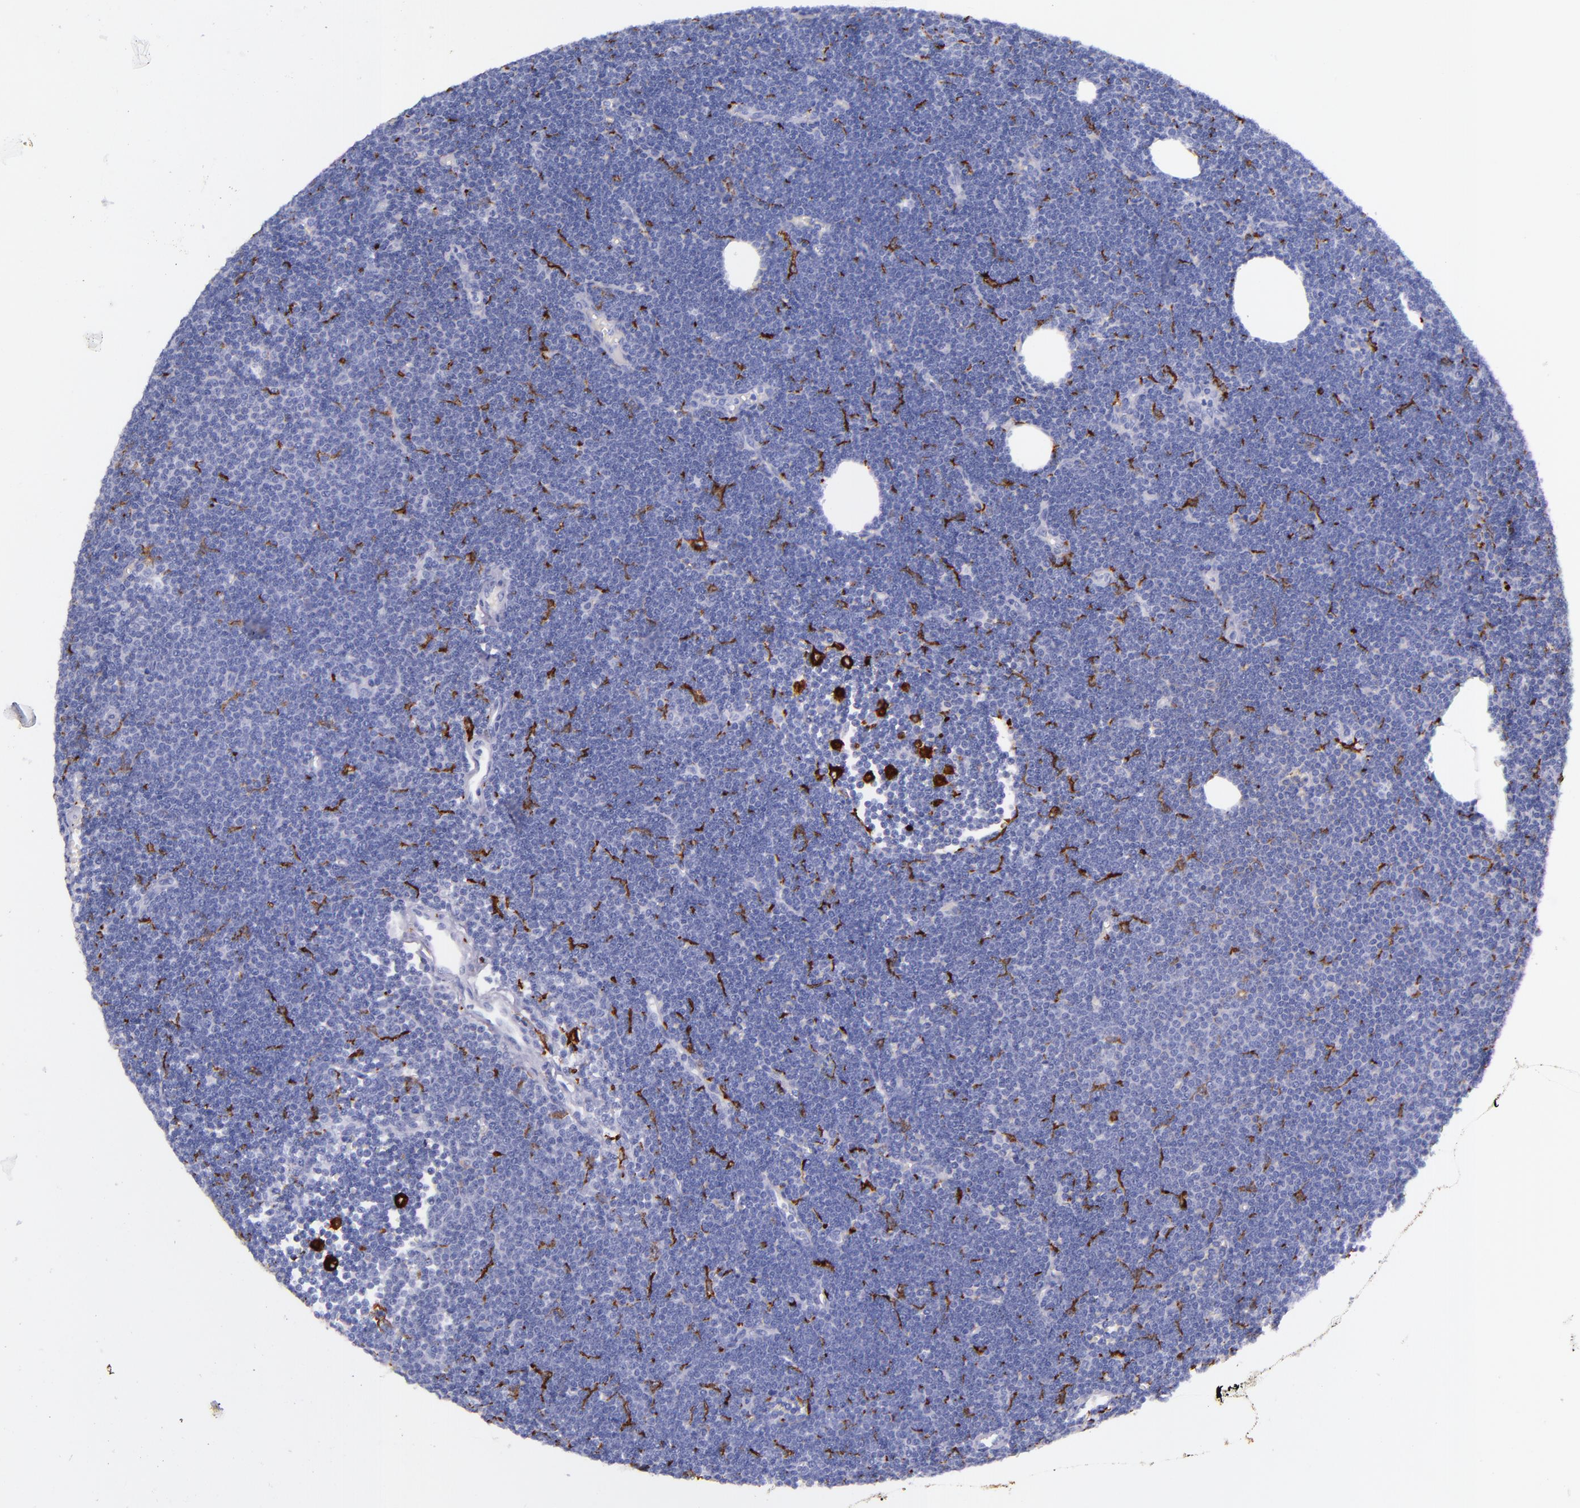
{"staining": {"intensity": "negative", "quantity": "none", "location": "none"}, "tissue": "lymphoma", "cell_type": "Tumor cells", "image_type": "cancer", "snomed": [{"axis": "morphology", "description": "Malignant lymphoma, non-Hodgkin's type, Low grade"}, {"axis": "topography", "description": "Lymph node"}], "caption": "Immunohistochemistry (IHC) of human low-grade malignant lymphoma, non-Hodgkin's type shows no positivity in tumor cells. The staining was performed using DAB to visualize the protein expression in brown, while the nuclei were stained in blue with hematoxylin (Magnification: 20x).", "gene": "CD163", "patient": {"sex": "female", "age": 73}}